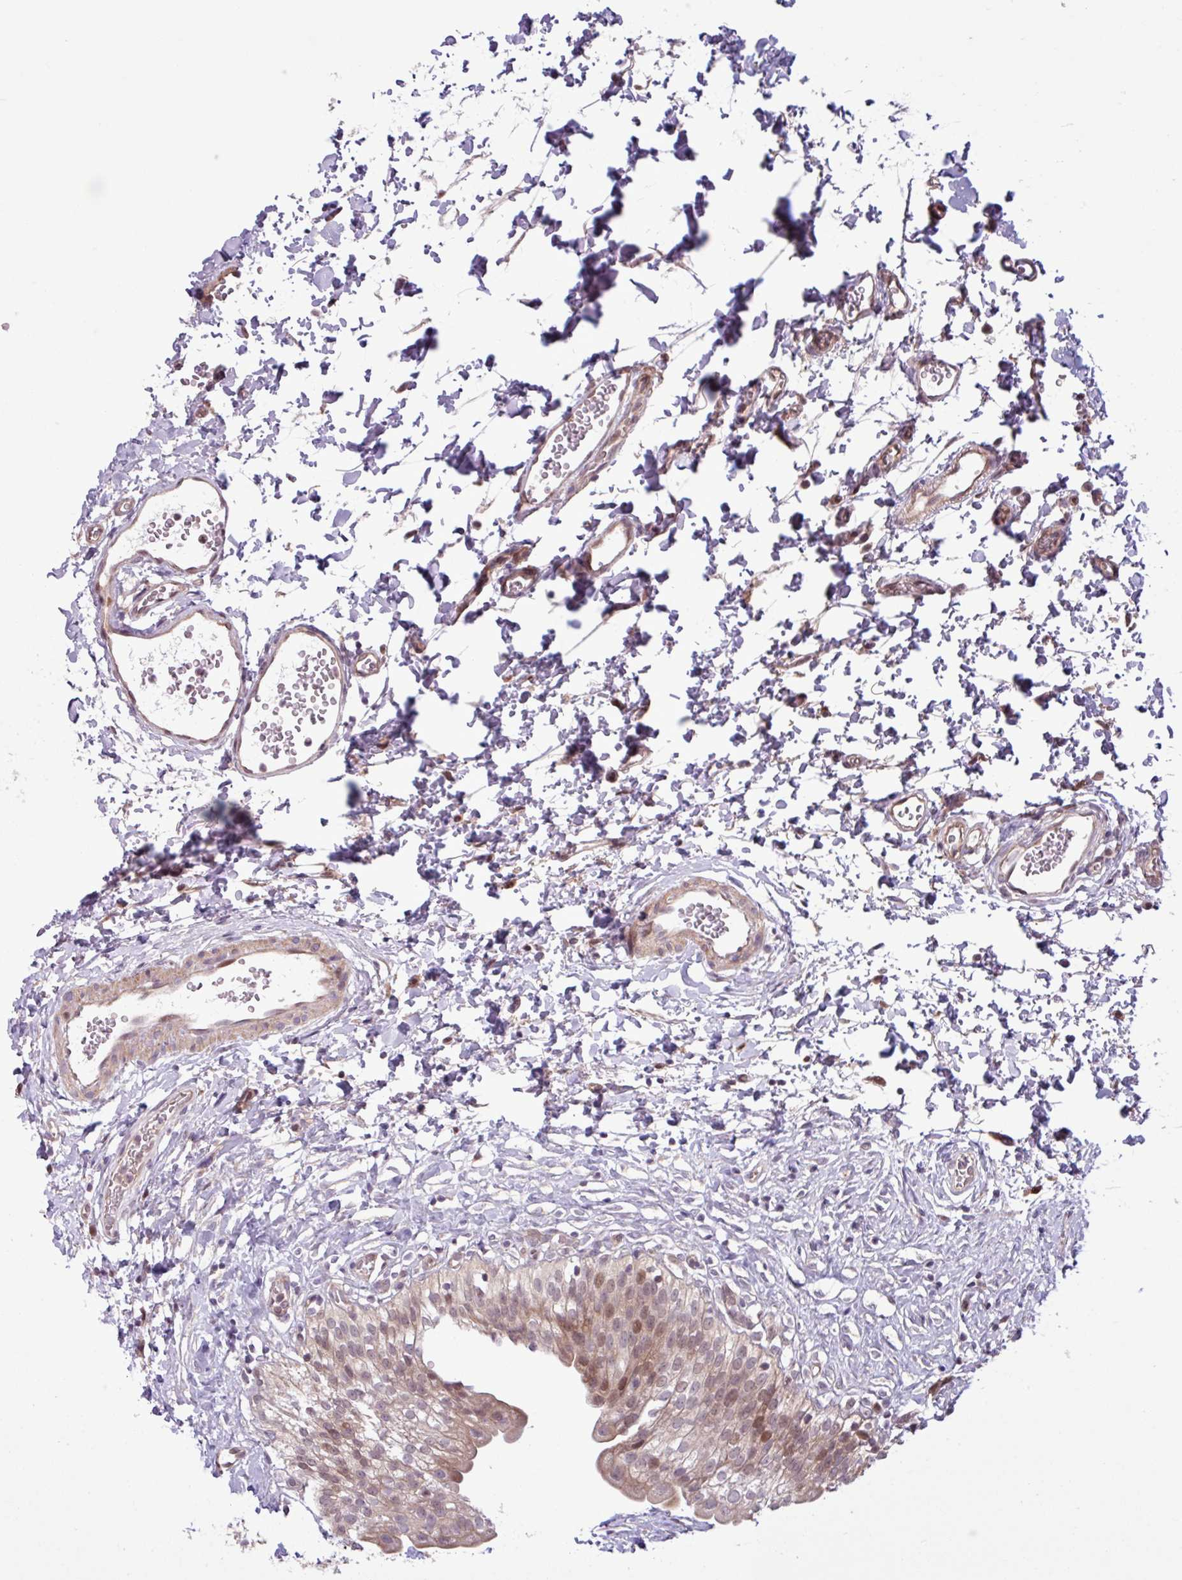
{"staining": {"intensity": "weak", "quantity": ">75%", "location": "cytoplasmic/membranous,nuclear"}, "tissue": "urinary bladder", "cell_type": "Urothelial cells", "image_type": "normal", "snomed": [{"axis": "morphology", "description": "Normal tissue, NOS"}, {"axis": "topography", "description": "Urinary bladder"}], "caption": "Unremarkable urinary bladder was stained to show a protein in brown. There is low levels of weak cytoplasmic/membranous,nuclear positivity in approximately >75% of urothelial cells. (DAB (3,3'-diaminobenzidine) IHC with brightfield microscopy, high magnification).", "gene": "PDPR", "patient": {"sex": "male", "age": 51}}